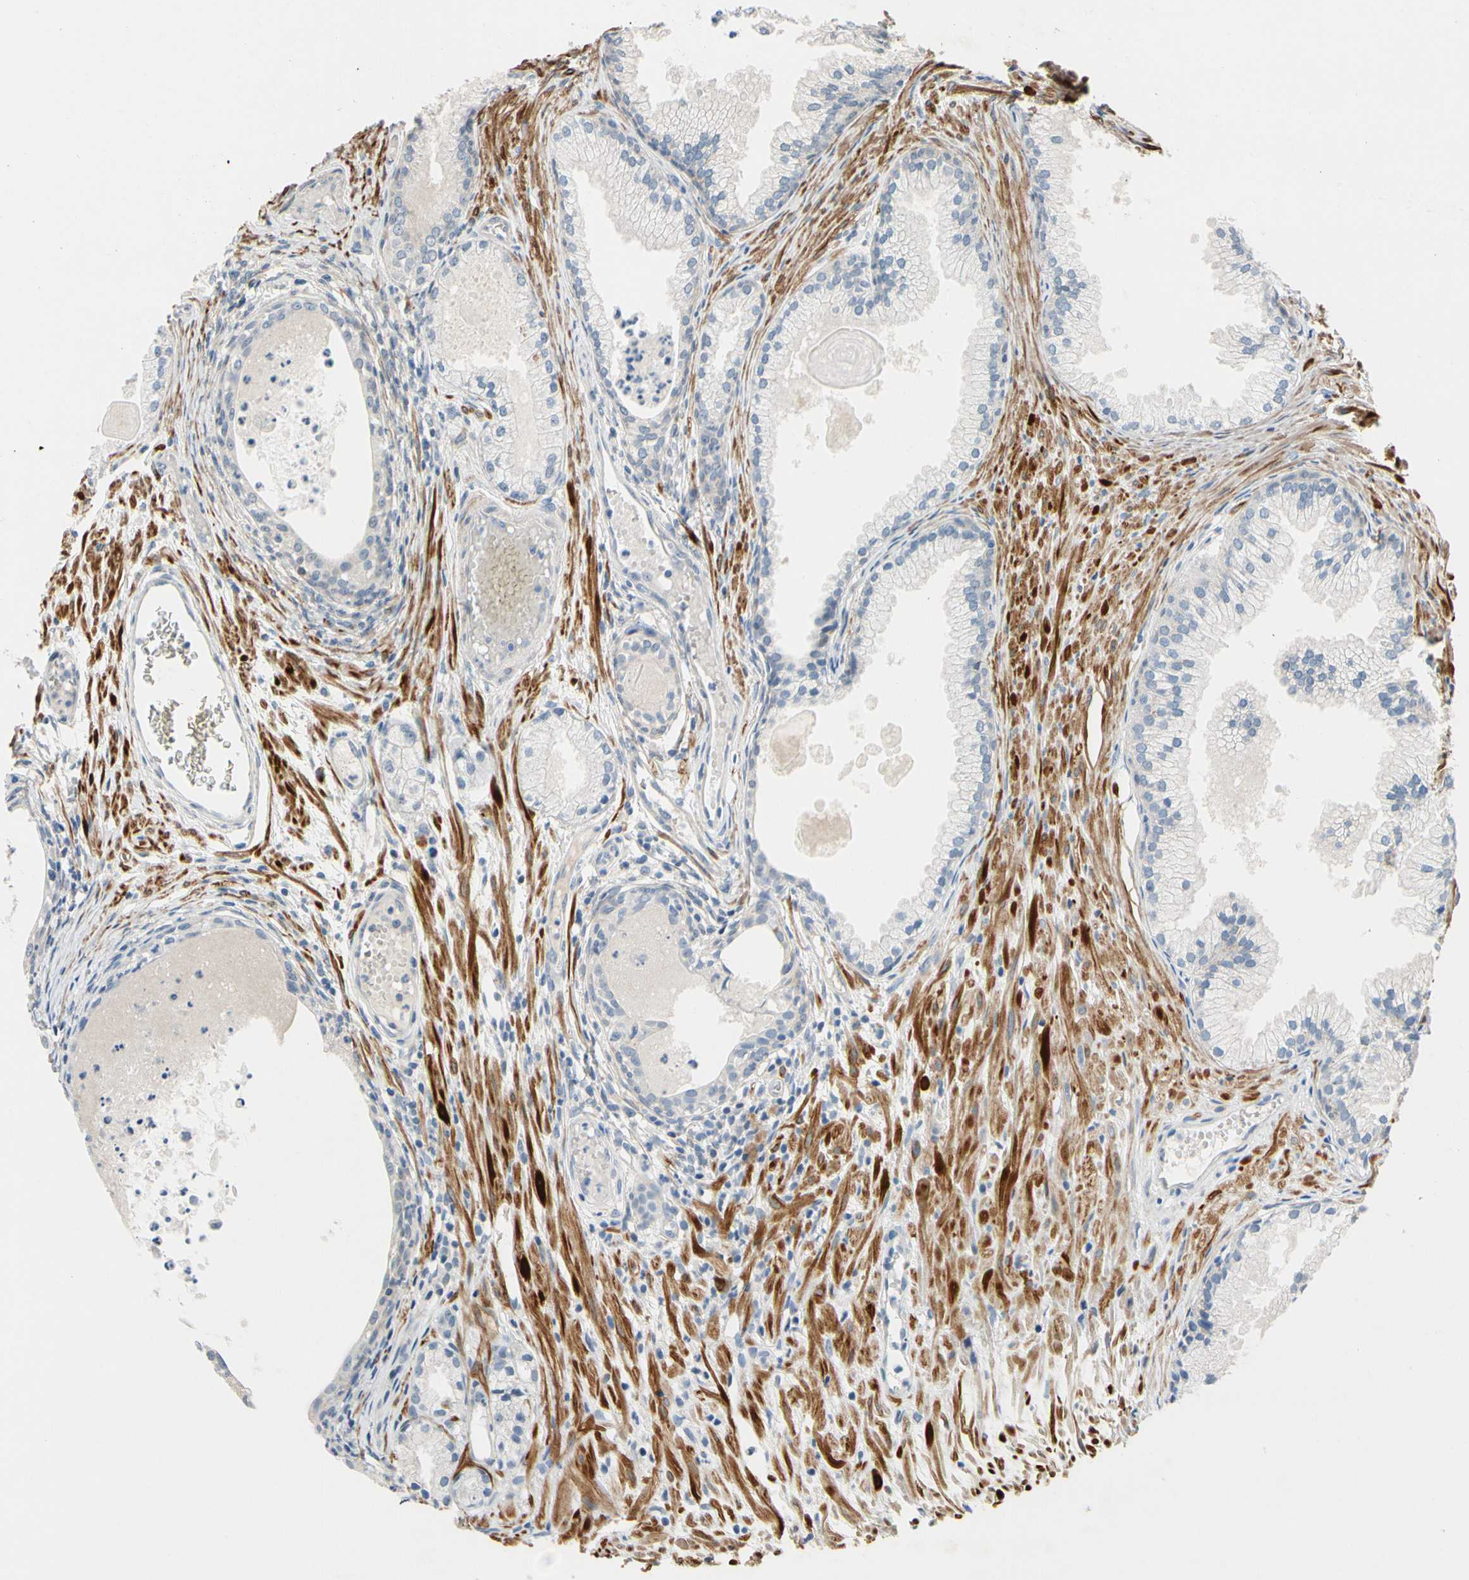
{"staining": {"intensity": "negative", "quantity": "none", "location": "none"}, "tissue": "prostate cancer", "cell_type": "Tumor cells", "image_type": "cancer", "snomed": [{"axis": "morphology", "description": "Adenocarcinoma, Low grade"}, {"axis": "topography", "description": "Prostate"}], "caption": "This histopathology image is of adenocarcinoma (low-grade) (prostate) stained with immunohistochemistry to label a protein in brown with the nuclei are counter-stained blue. There is no staining in tumor cells.", "gene": "SLC27A6", "patient": {"sex": "male", "age": 72}}